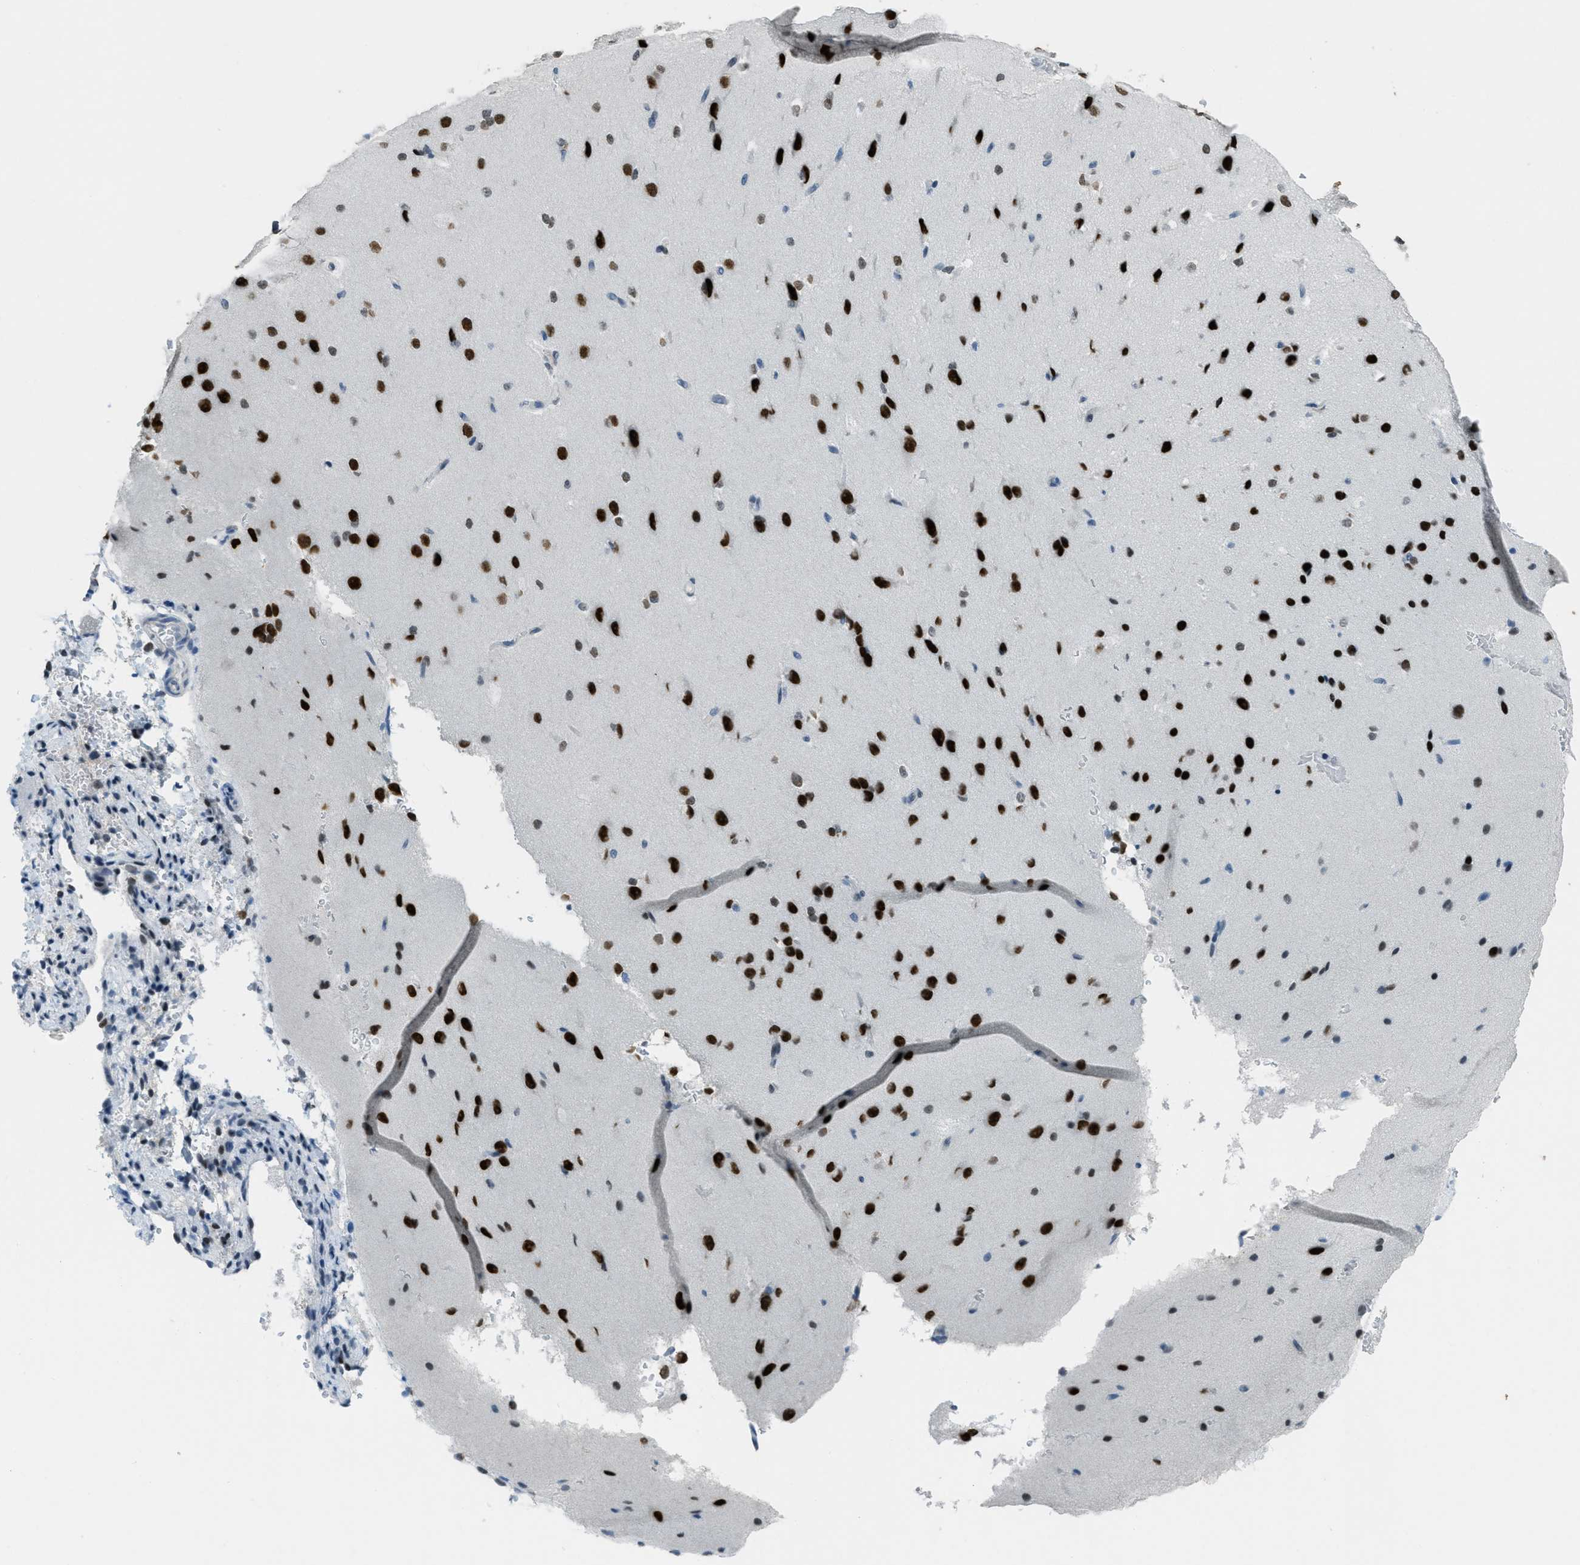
{"staining": {"intensity": "negative", "quantity": "none", "location": "none"}, "tissue": "cerebral cortex", "cell_type": "Endothelial cells", "image_type": "normal", "snomed": [{"axis": "morphology", "description": "Normal tissue, NOS"}, {"axis": "morphology", "description": "Developmental malformation"}, {"axis": "topography", "description": "Cerebral cortex"}], "caption": "Cerebral cortex was stained to show a protein in brown. There is no significant expression in endothelial cells. (IHC, brightfield microscopy, high magnification).", "gene": "TTC13", "patient": {"sex": "female", "age": 30}}